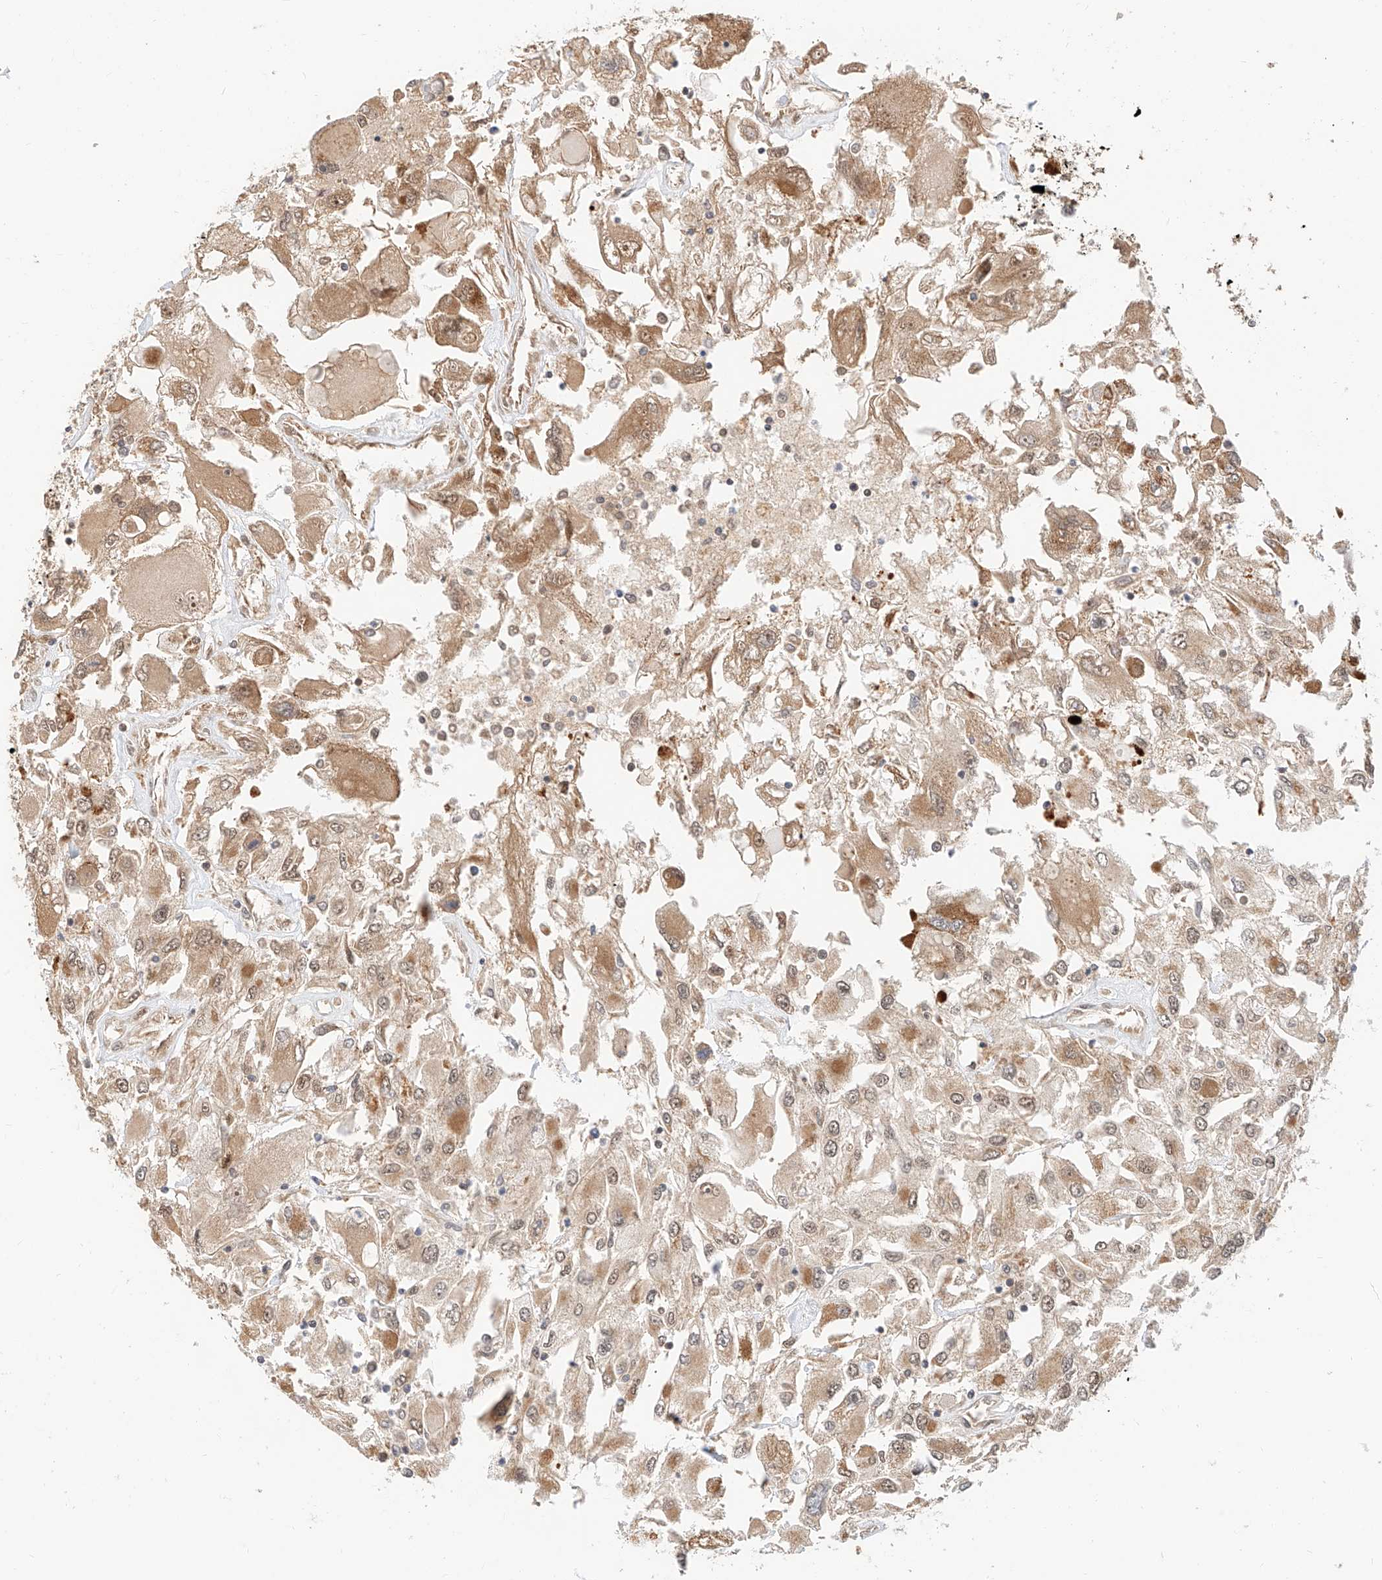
{"staining": {"intensity": "moderate", "quantity": ">75%", "location": "cytoplasmic/membranous,nuclear"}, "tissue": "renal cancer", "cell_type": "Tumor cells", "image_type": "cancer", "snomed": [{"axis": "morphology", "description": "Adenocarcinoma, NOS"}, {"axis": "topography", "description": "Kidney"}], "caption": "A histopathology image of renal cancer stained for a protein shows moderate cytoplasmic/membranous and nuclear brown staining in tumor cells.", "gene": "EIF4H", "patient": {"sex": "female", "age": 52}}